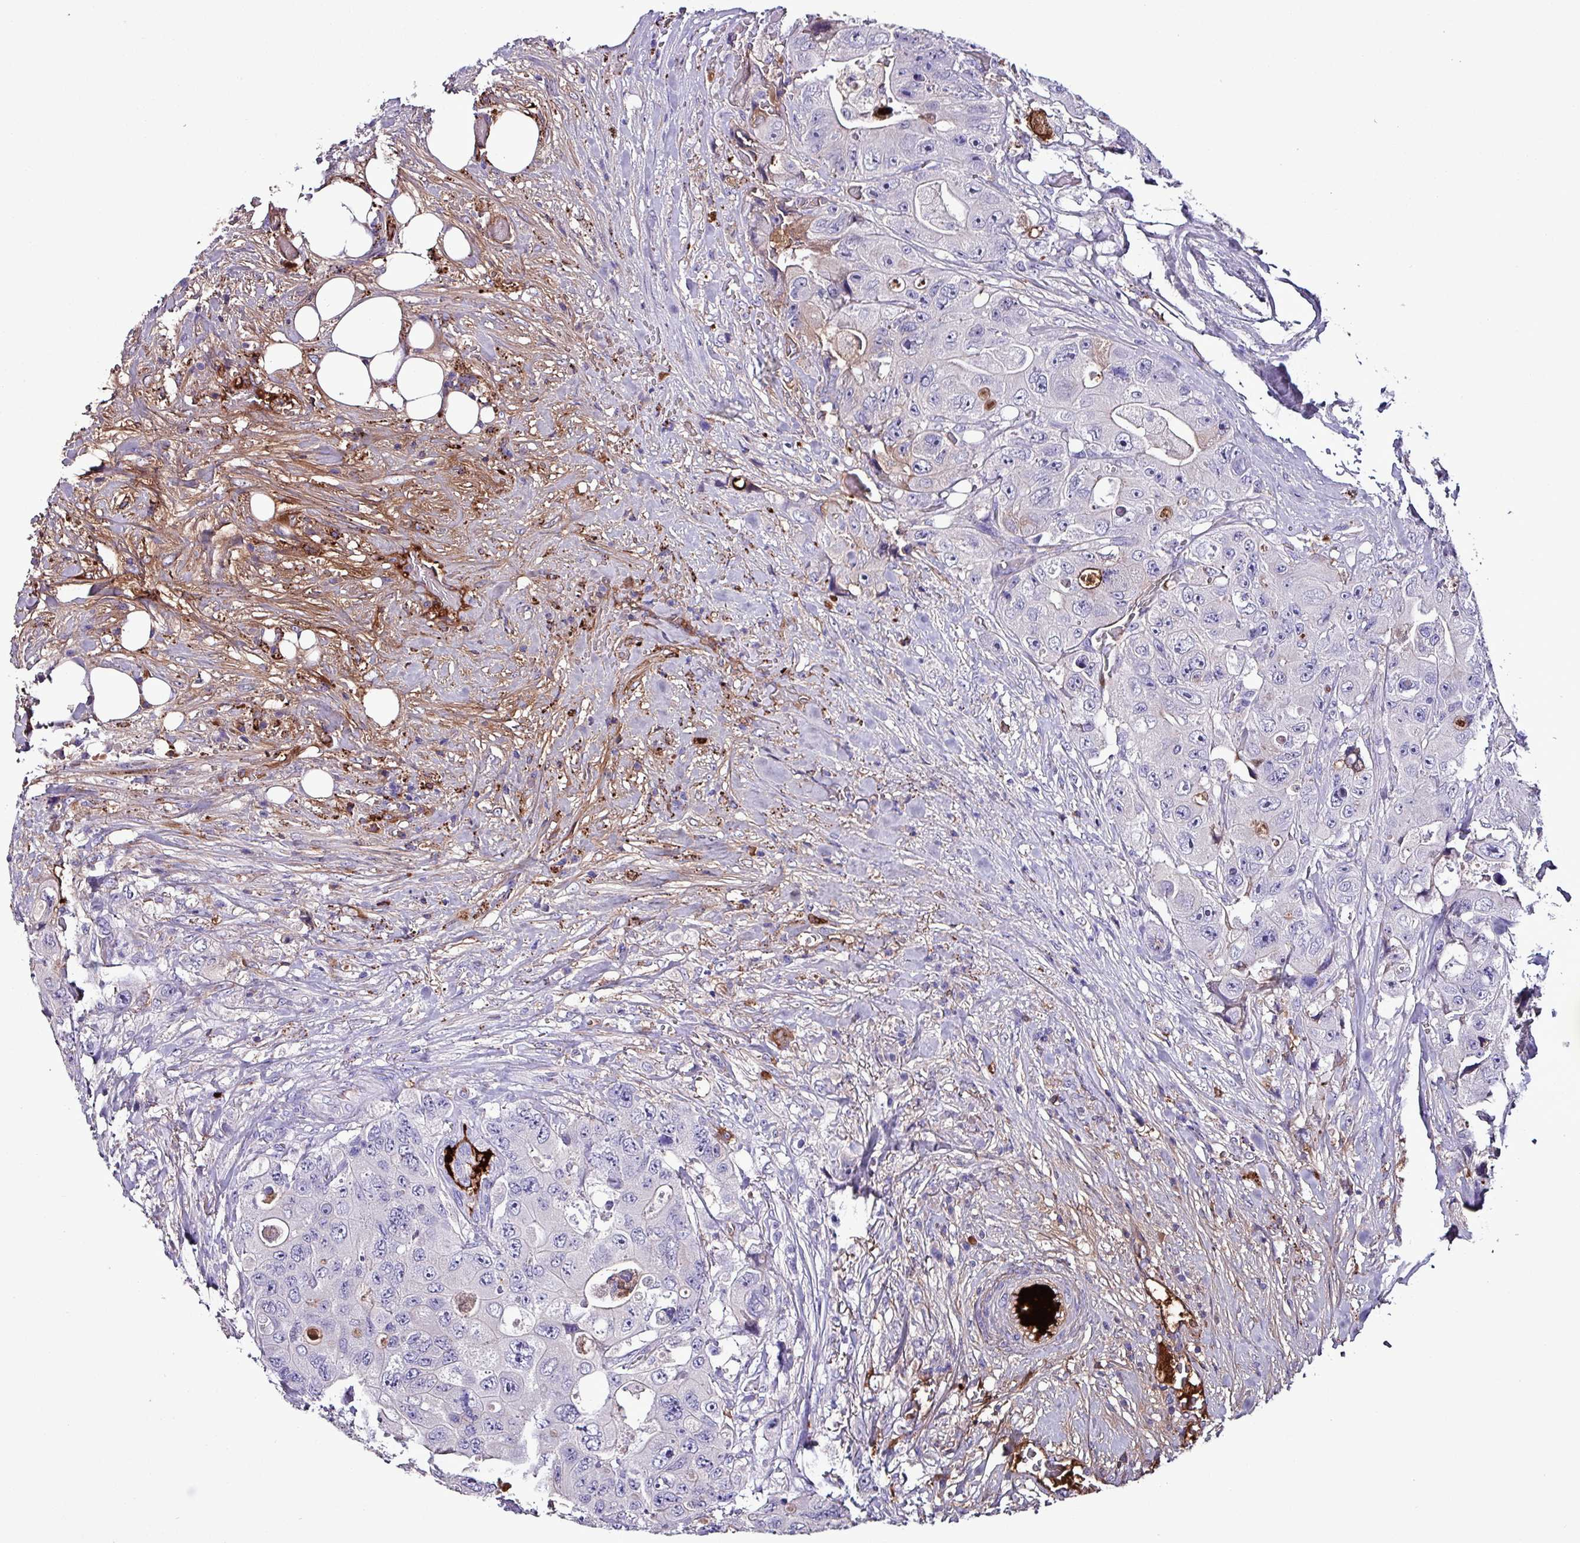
{"staining": {"intensity": "negative", "quantity": "none", "location": "none"}, "tissue": "colorectal cancer", "cell_type": "Tumor cells", "image_type": "cancer", "snomed": [{"axis": "morphology", "description": "Adenocarcinoma, NOS"}, {"axis": "topography", "description": "Colon"}], "caption": "Immunohistochemistry photomicrograph of neoplastic tissue: colorectal cancer (adenocarcinoma) stained with DAB exhibits no significant protein positivity in tumor cells.", "gene": "HP", "patient": {"sex": "female", "age": 46}}